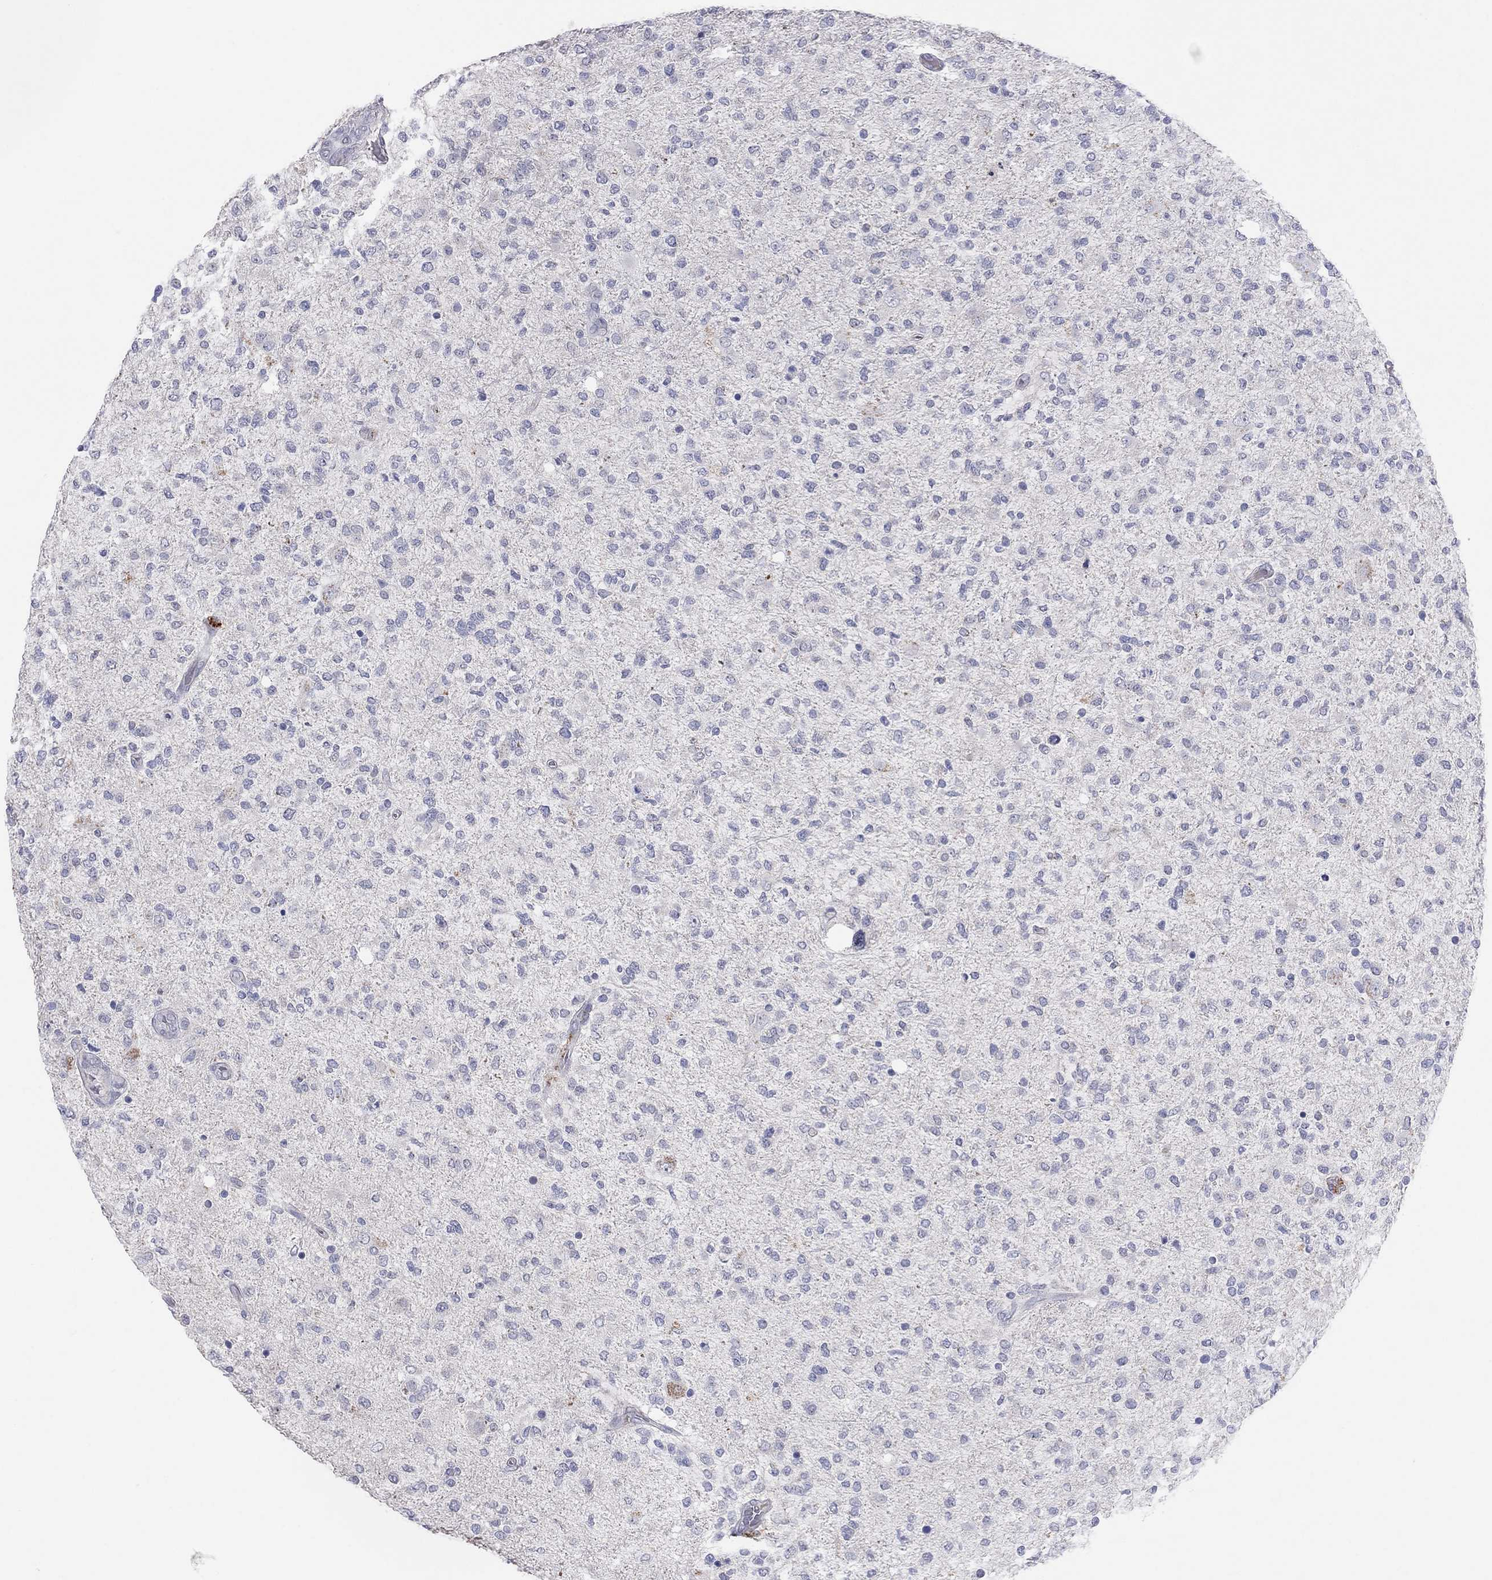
{"staining": {"intensity": "negative", "quantity": "none", "location": "none"}, "tissue": "glioma", "cell_type": "Tumor cells", "image_type": "cancer", "snomed": [{"axis": "morphology", "description": "Glioma, malignant, High grade"}, {"axis": "topography", "description": "Cerebral cortex"}], "caption": "The image exhibits no significant expression in tumor cells of malignant glioma (high-grade).", "gene": "MMP13", "patient": {"sex": "male", "age": 70}}